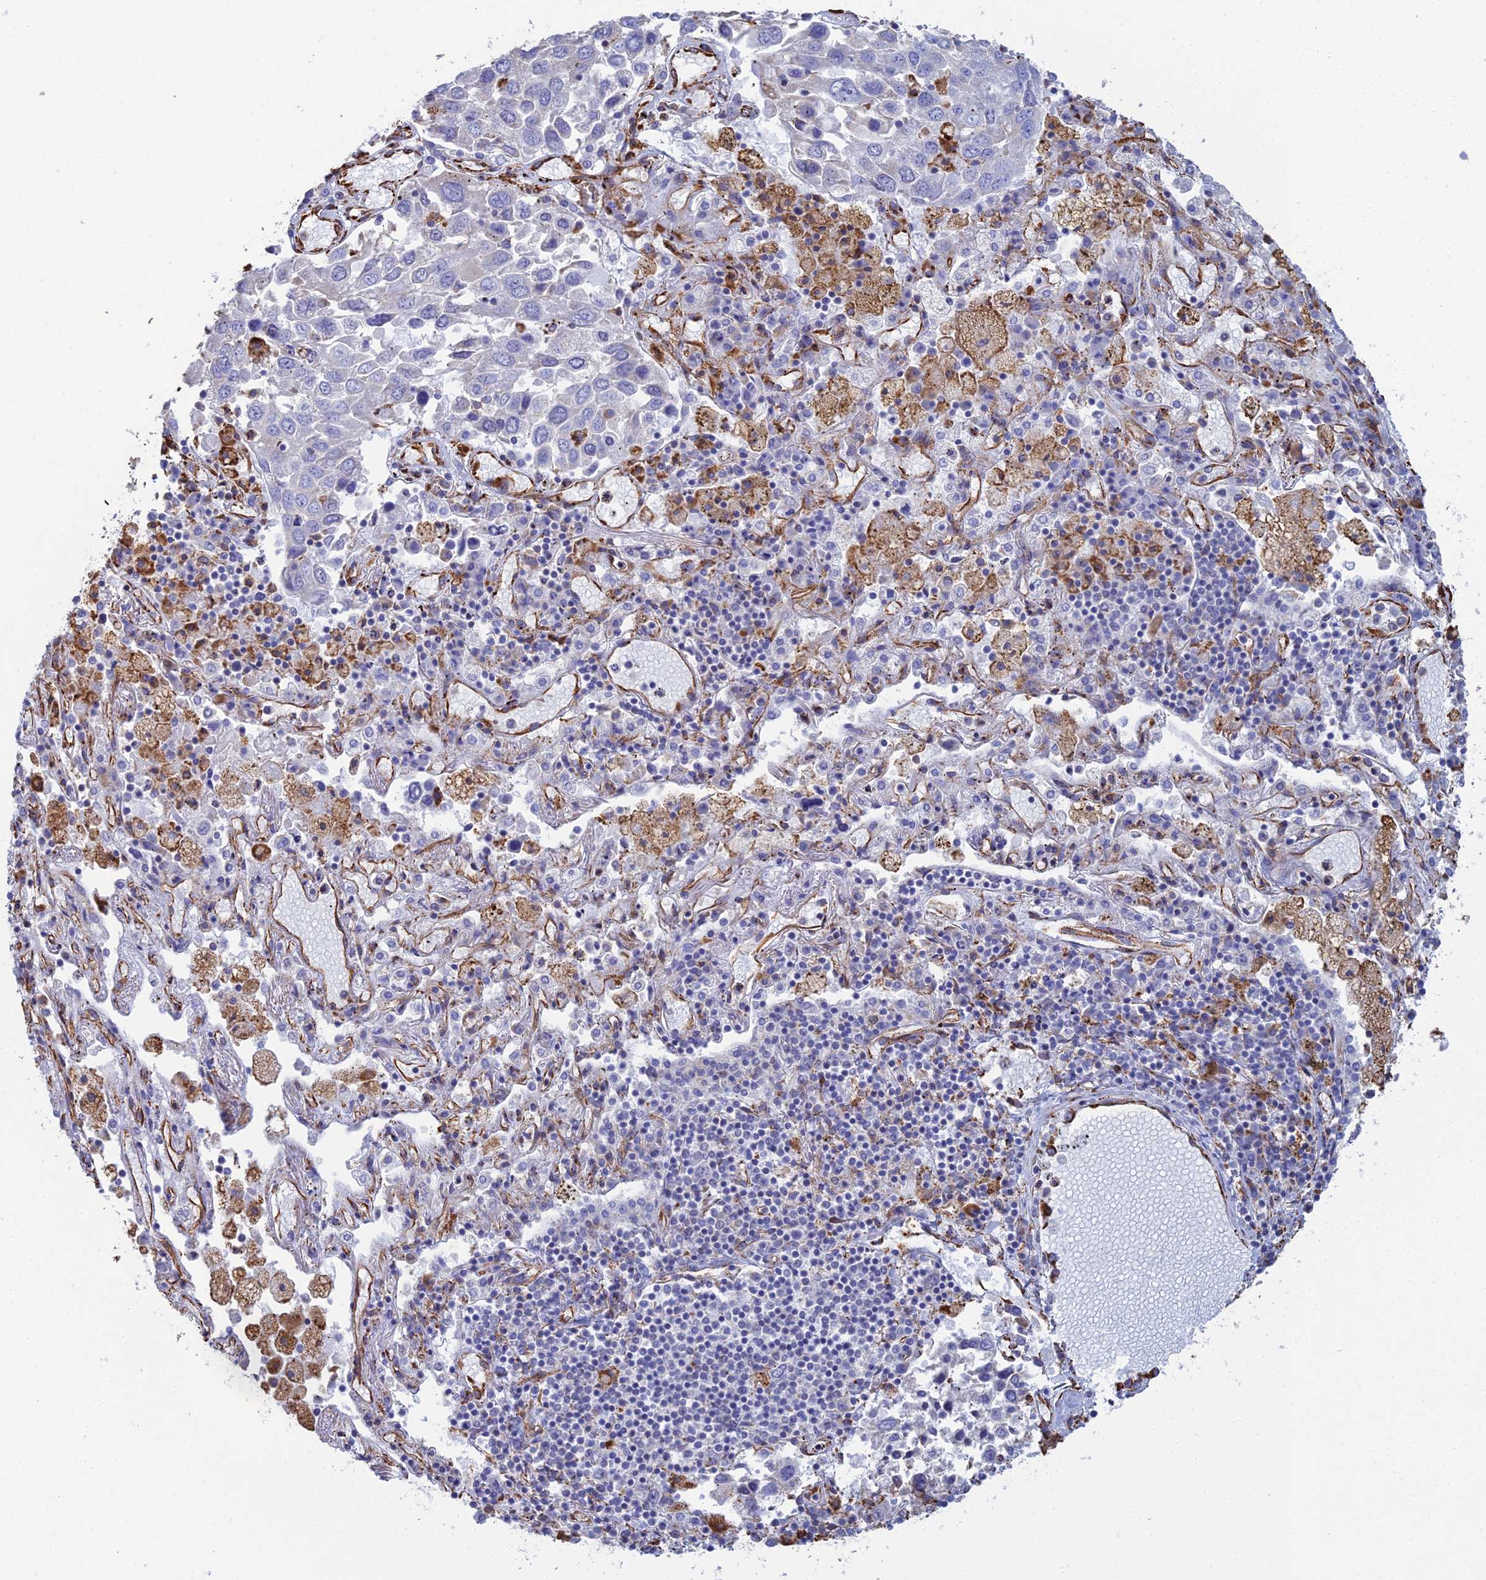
{"staining": {"intensity": "negative", "quantity": "none", "location": "none"}, "tissue": "lung cancer", "cell_type": "Tumor cells", "image_type": "cancer", "snomed": [{"axis": "morphology", "description": "Squamous cell carcinoma, NOS"}, {"axis": "topography", "description": "Lung"}], "caption": "A high-resolution histopathology image shows immunohistochemistry staining of lung squamous cell carcinoma, which demonstrates no significant positivity in tumor cells.", "gene": "CLVS2", "patient": {"sex": "male", "age": 65}}